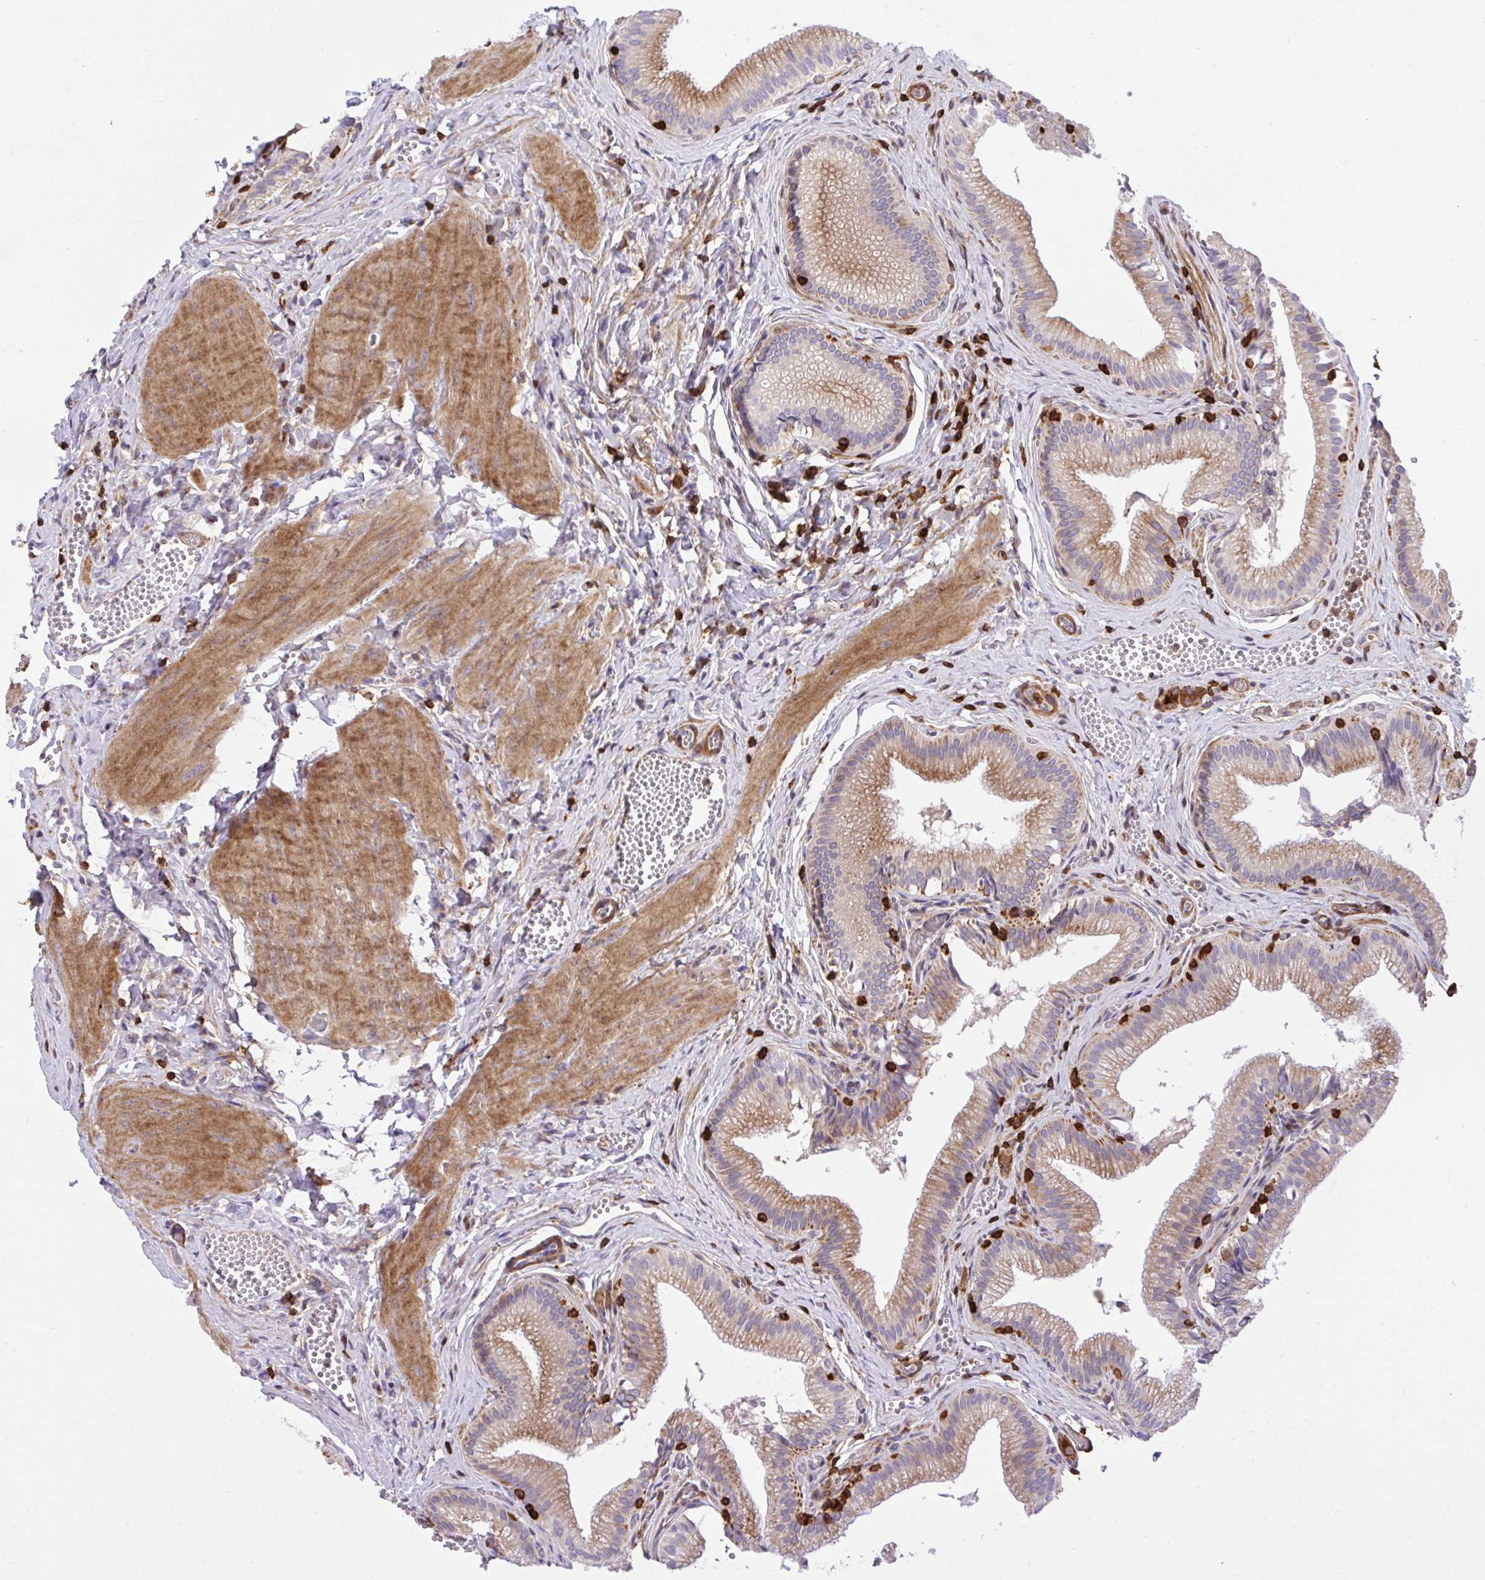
{"staining": {"intensity": "moderate", "quantity": ">75%", "location": "cytoplasmic/membranous"}, "tissue": "gallbladder", "cell_type": "Glandular cells", "image_type": "normal", "snomed": [{"axis": "morphology", "description": "Normal tissue, NOS"}, {"axis": "topography", "description": "Gallbladder"}], "caption": "Gallbladder was stained to show a protein in brown. There is medium levels of moderate cytoplasmic/membranous staining in about >75% of glandular cells.", "gene": "ERI1", "patient": {"sex": "male", "age": 17}}